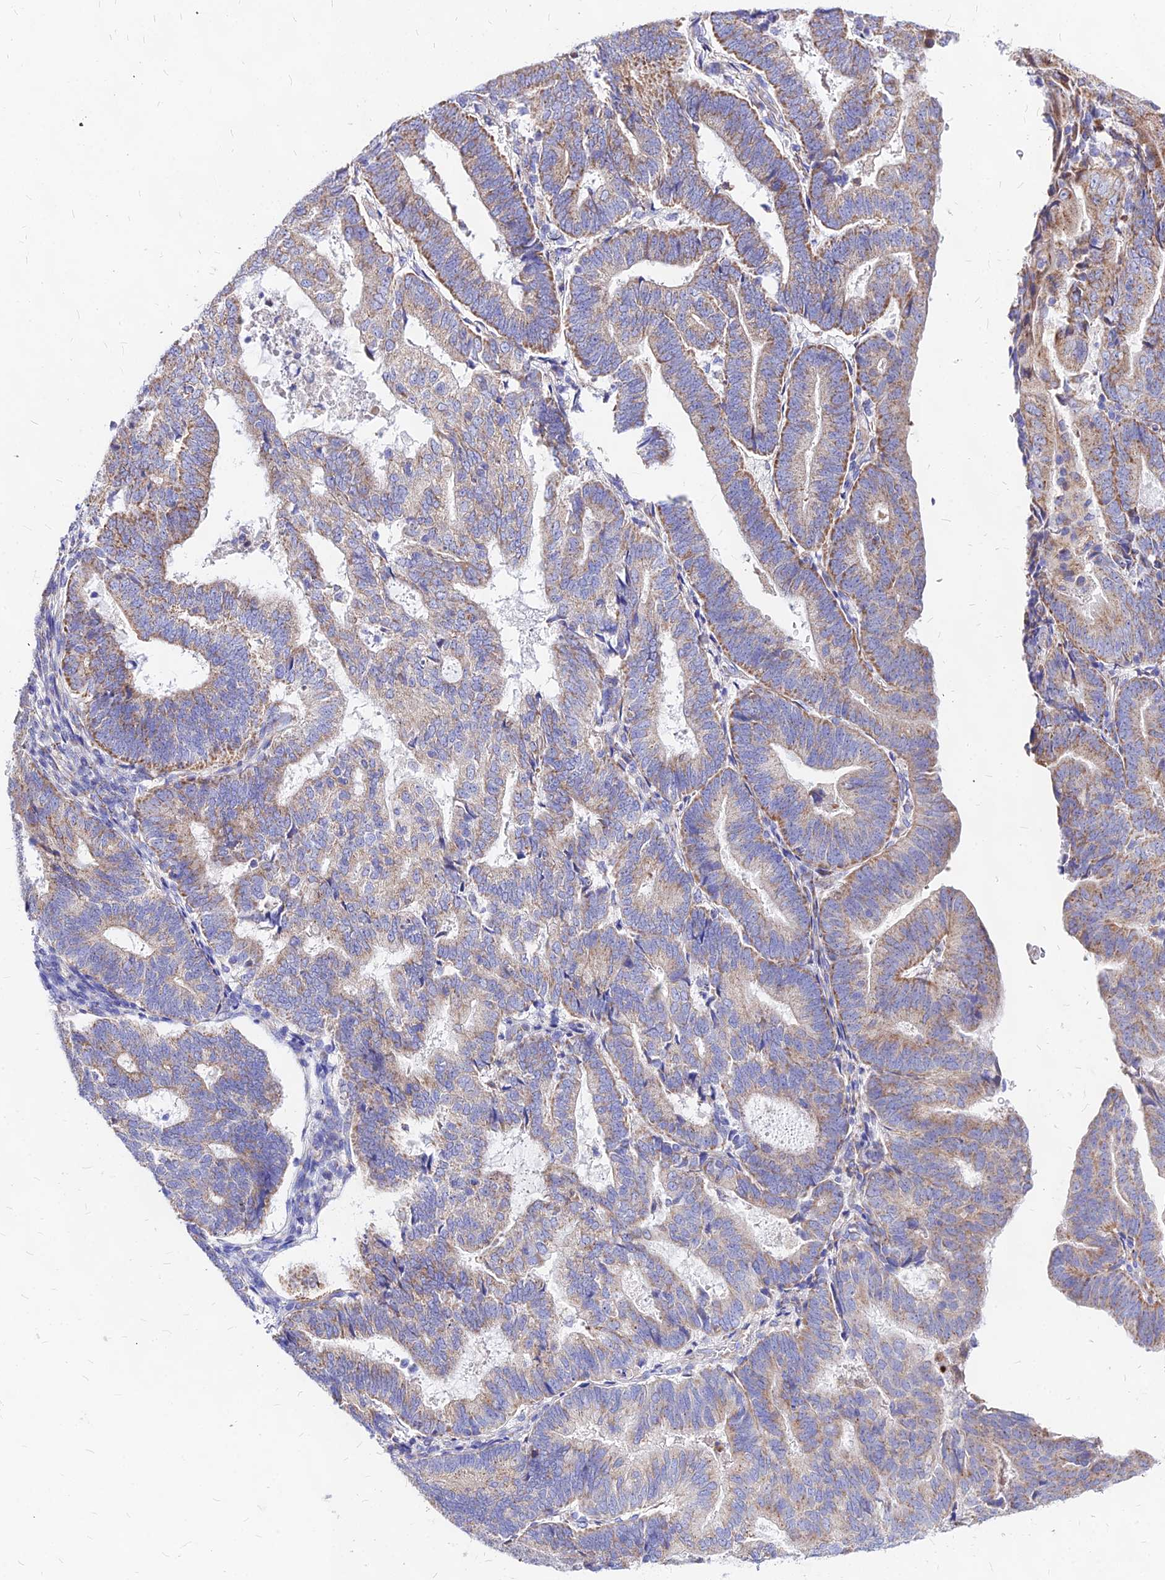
{"staining": {"intensity": "moderate", "quantity": "25%-75%", "location": "cytoplasmic/membranous"}, "tissue": "endometrial cancer", "cell_type": "Tumor cells", "image_type": "cancer", "snomed": [{"axis": "morphology", "description": "Adenocarcinoma, NOS"}, {"axis": "topography", "description": "Endometrium"}], "caption": "Endometrial cancer stained for a protein (brown) exhibits moderate cytoplasmic/membranous positive staining in approximately 25%-75% of tumor cells.", "gene": "MRPL3", "patient": {"sex": "female", "age": 70}}